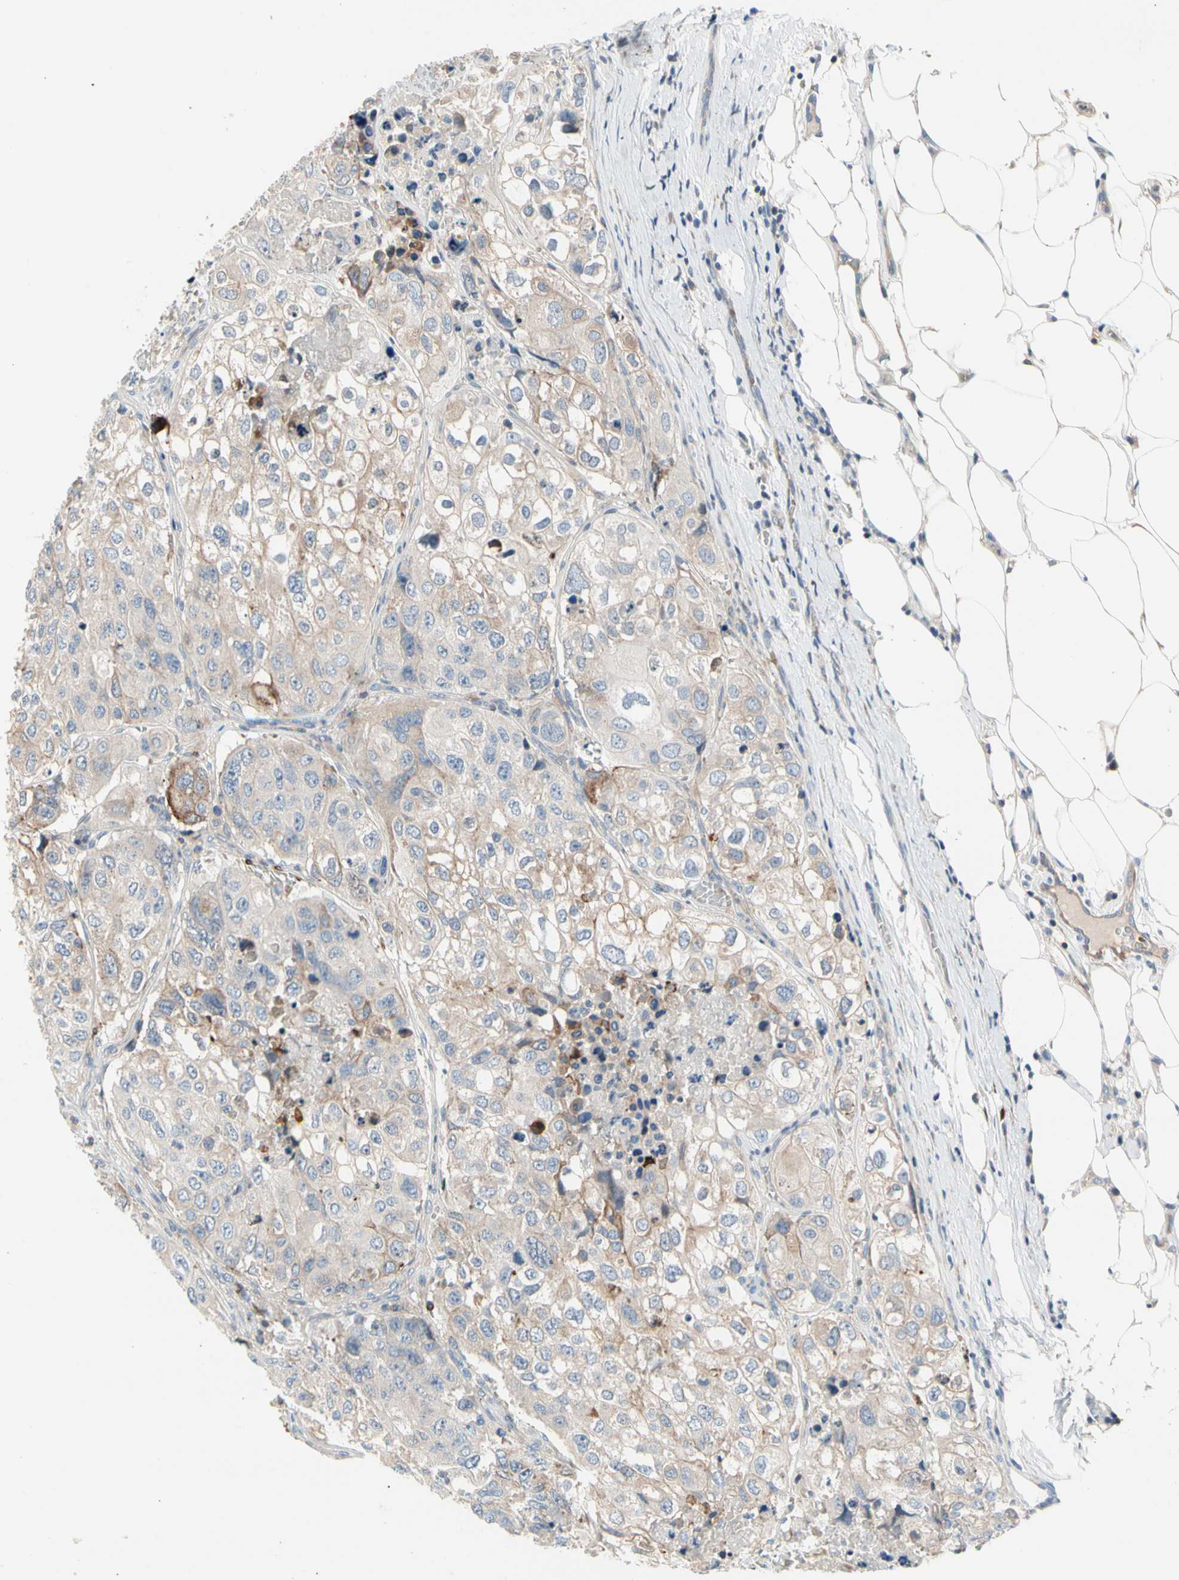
{"staining": {"intensity": "weak", "quantity": "25%-75%", "location": "cytoplasmic/membranous"}, "tissue": "urothelial cancer", "cell_type": "Tumor cells", "image_type": "cancer", "snomed": [{"axis": "morphology", "description": "Urothelial carcinoma, High grade"}, {"axis": "topography", "description": "Lymph node"}, {"axis": "topography", "description": "Urinary bladder"}], "caption": "This photomicrograph shows urothelial cancer stained with IHC to label a protein in brown. The cytoplasmic/membranous of tumor cells show weak positivity for the protein. Nuclei are counter-stained blue.", "gene": "MAP3K3", "patient": {"sex": "male", "age": 51}}